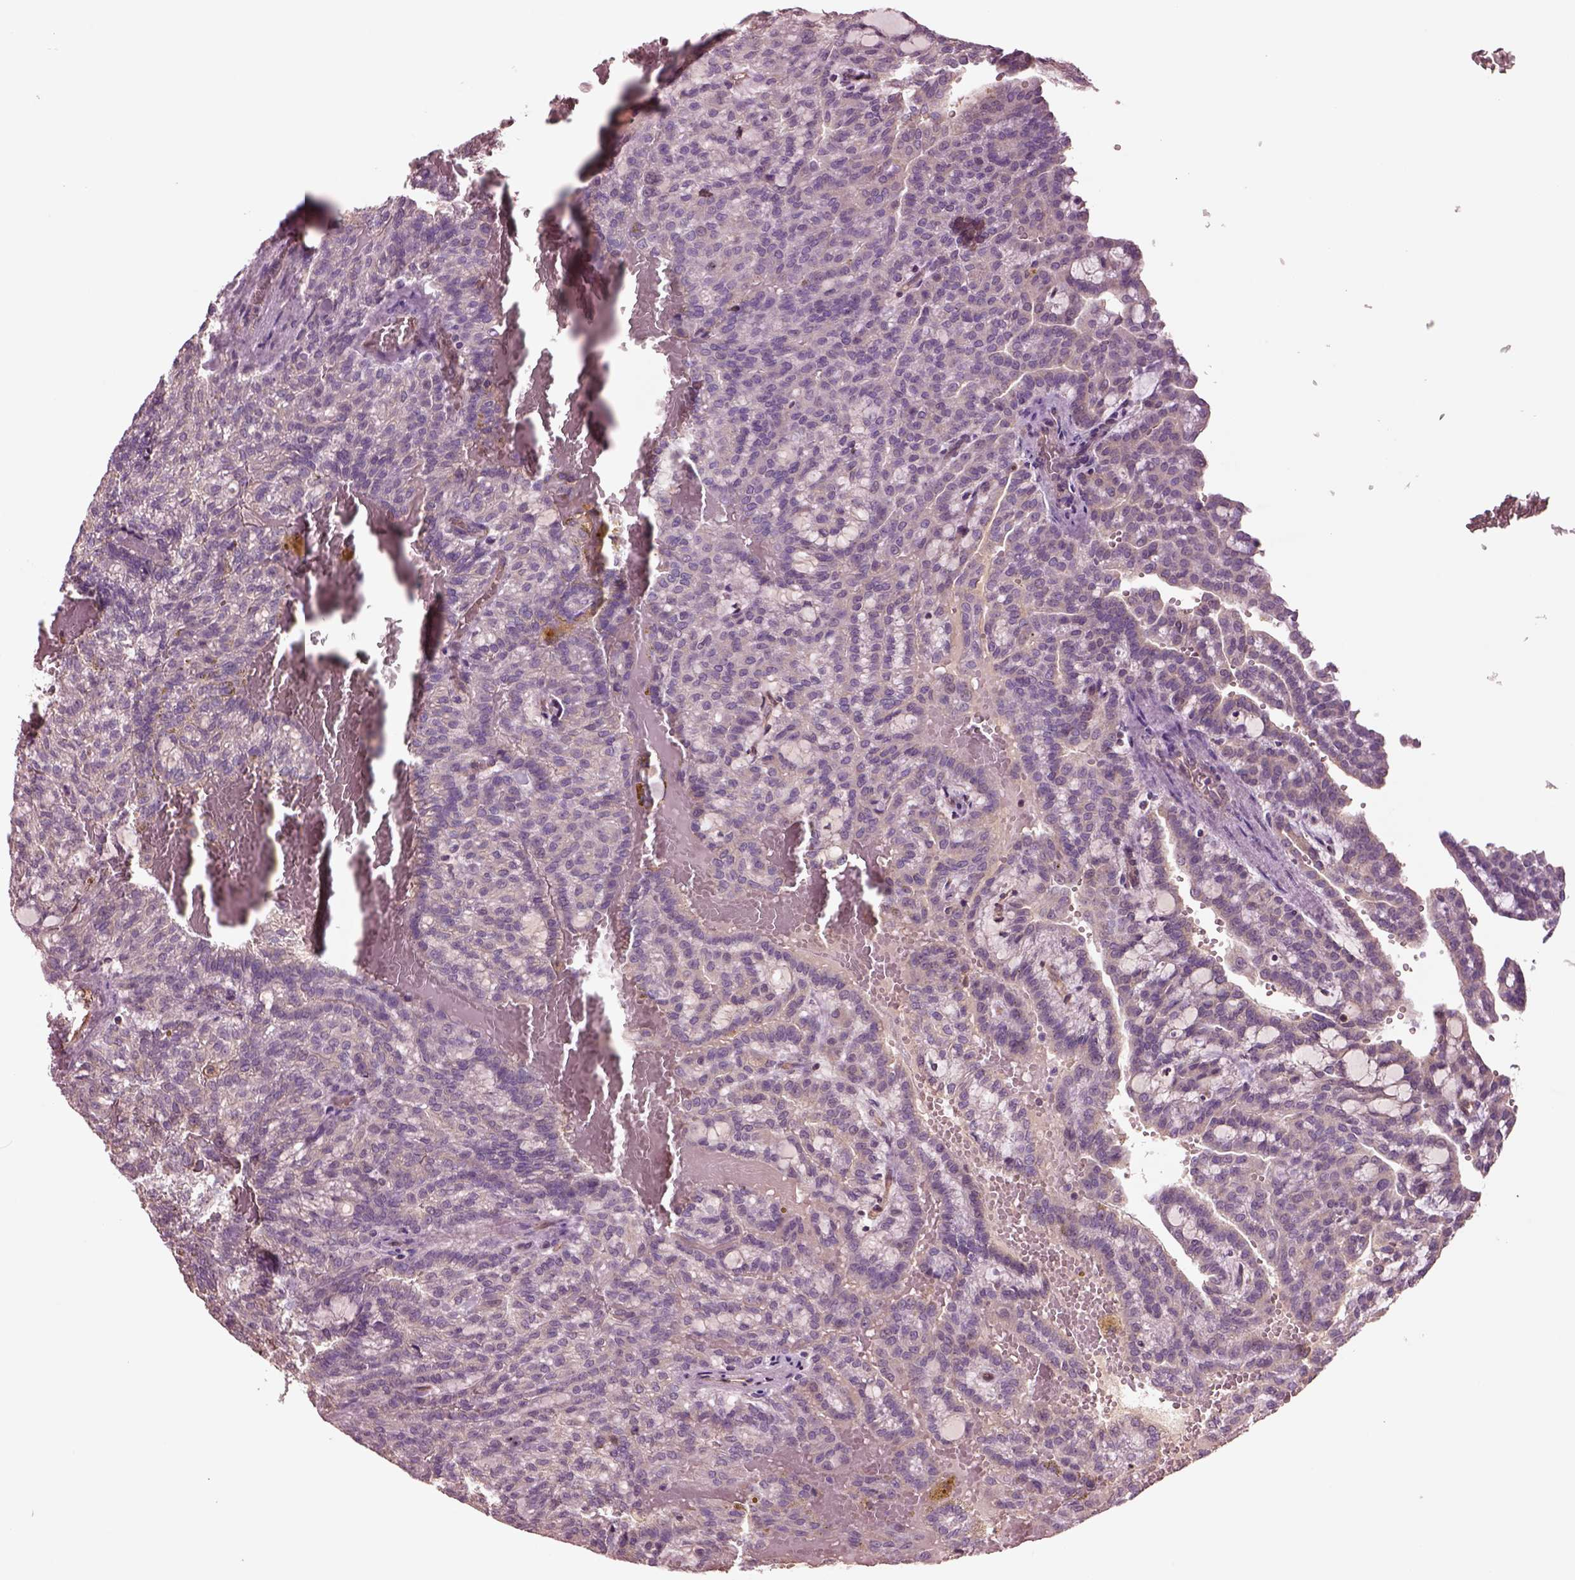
{"staining": {"intensity": "negative", "quantity": "none", "location": "none"}, "tissue": "renal cancer", "cell_type": "Tumor cells", "image_type": "cancer", "snomed": [{"axis": "morphology", "description": "Adenocarcinoma, NOS"}, {"axis": "topography", "description": "Kidney"}], "caption": "This is an immunohistochemistry (IHC) histopathology image of renal adenocarcinoma. There is no positivity in tumor cells.", "gene": "HTR1B", "patient": {"sex": "male", "age": 63}}